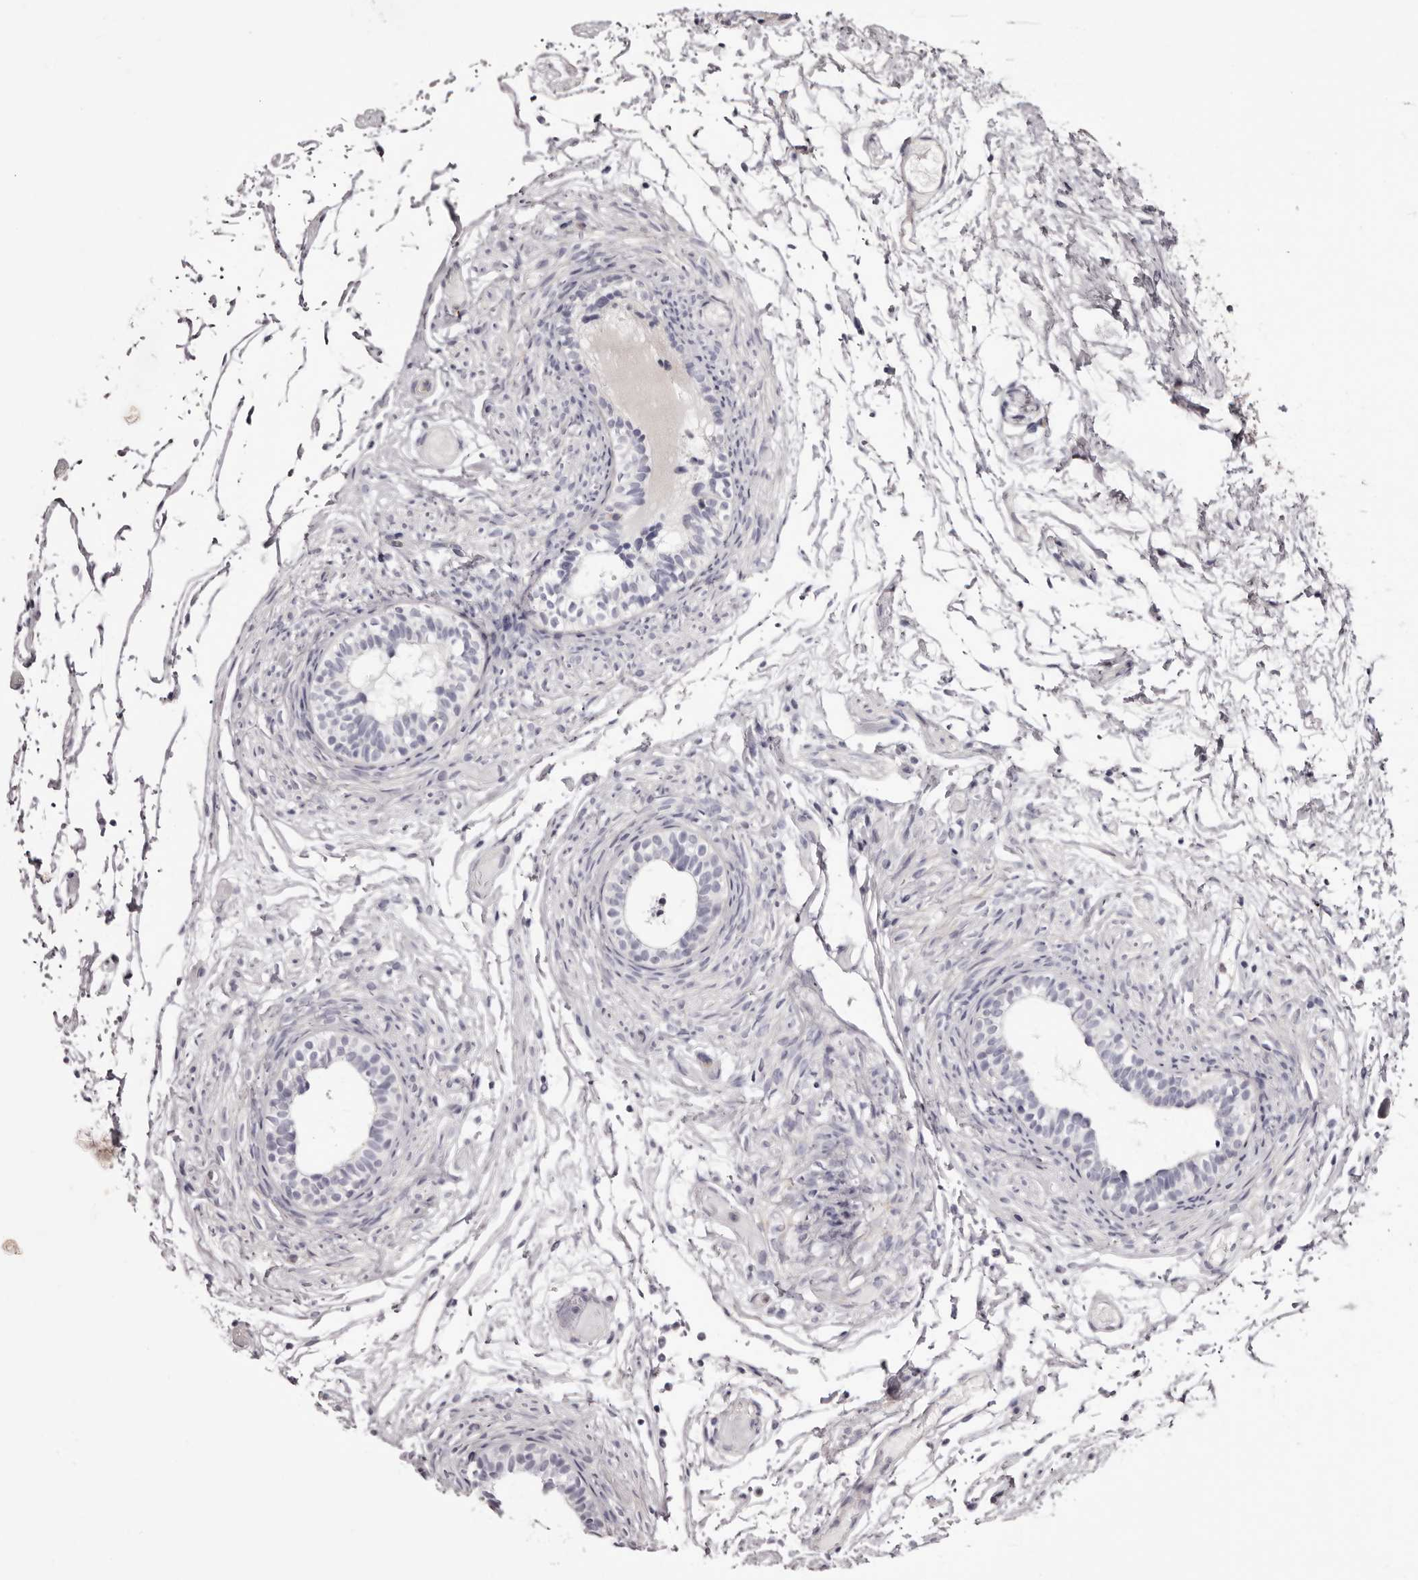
{"staining": {"intensity": "negative", "quantity": "none", "location": "none"}, "tissue": "epididymis", "cell_type": "Glandular cells", "image_type": "normal", "snomed": [{"axis": "morphology", "description": "Normal tissue, NOS"}, {"axis": "topography", "description": "Epididymis"}], "caption": "Glandular cells are negative for protein expression in benign human epididymis.", "gene": "PEG10", "patient": {"sex": "male", "age": 5}}